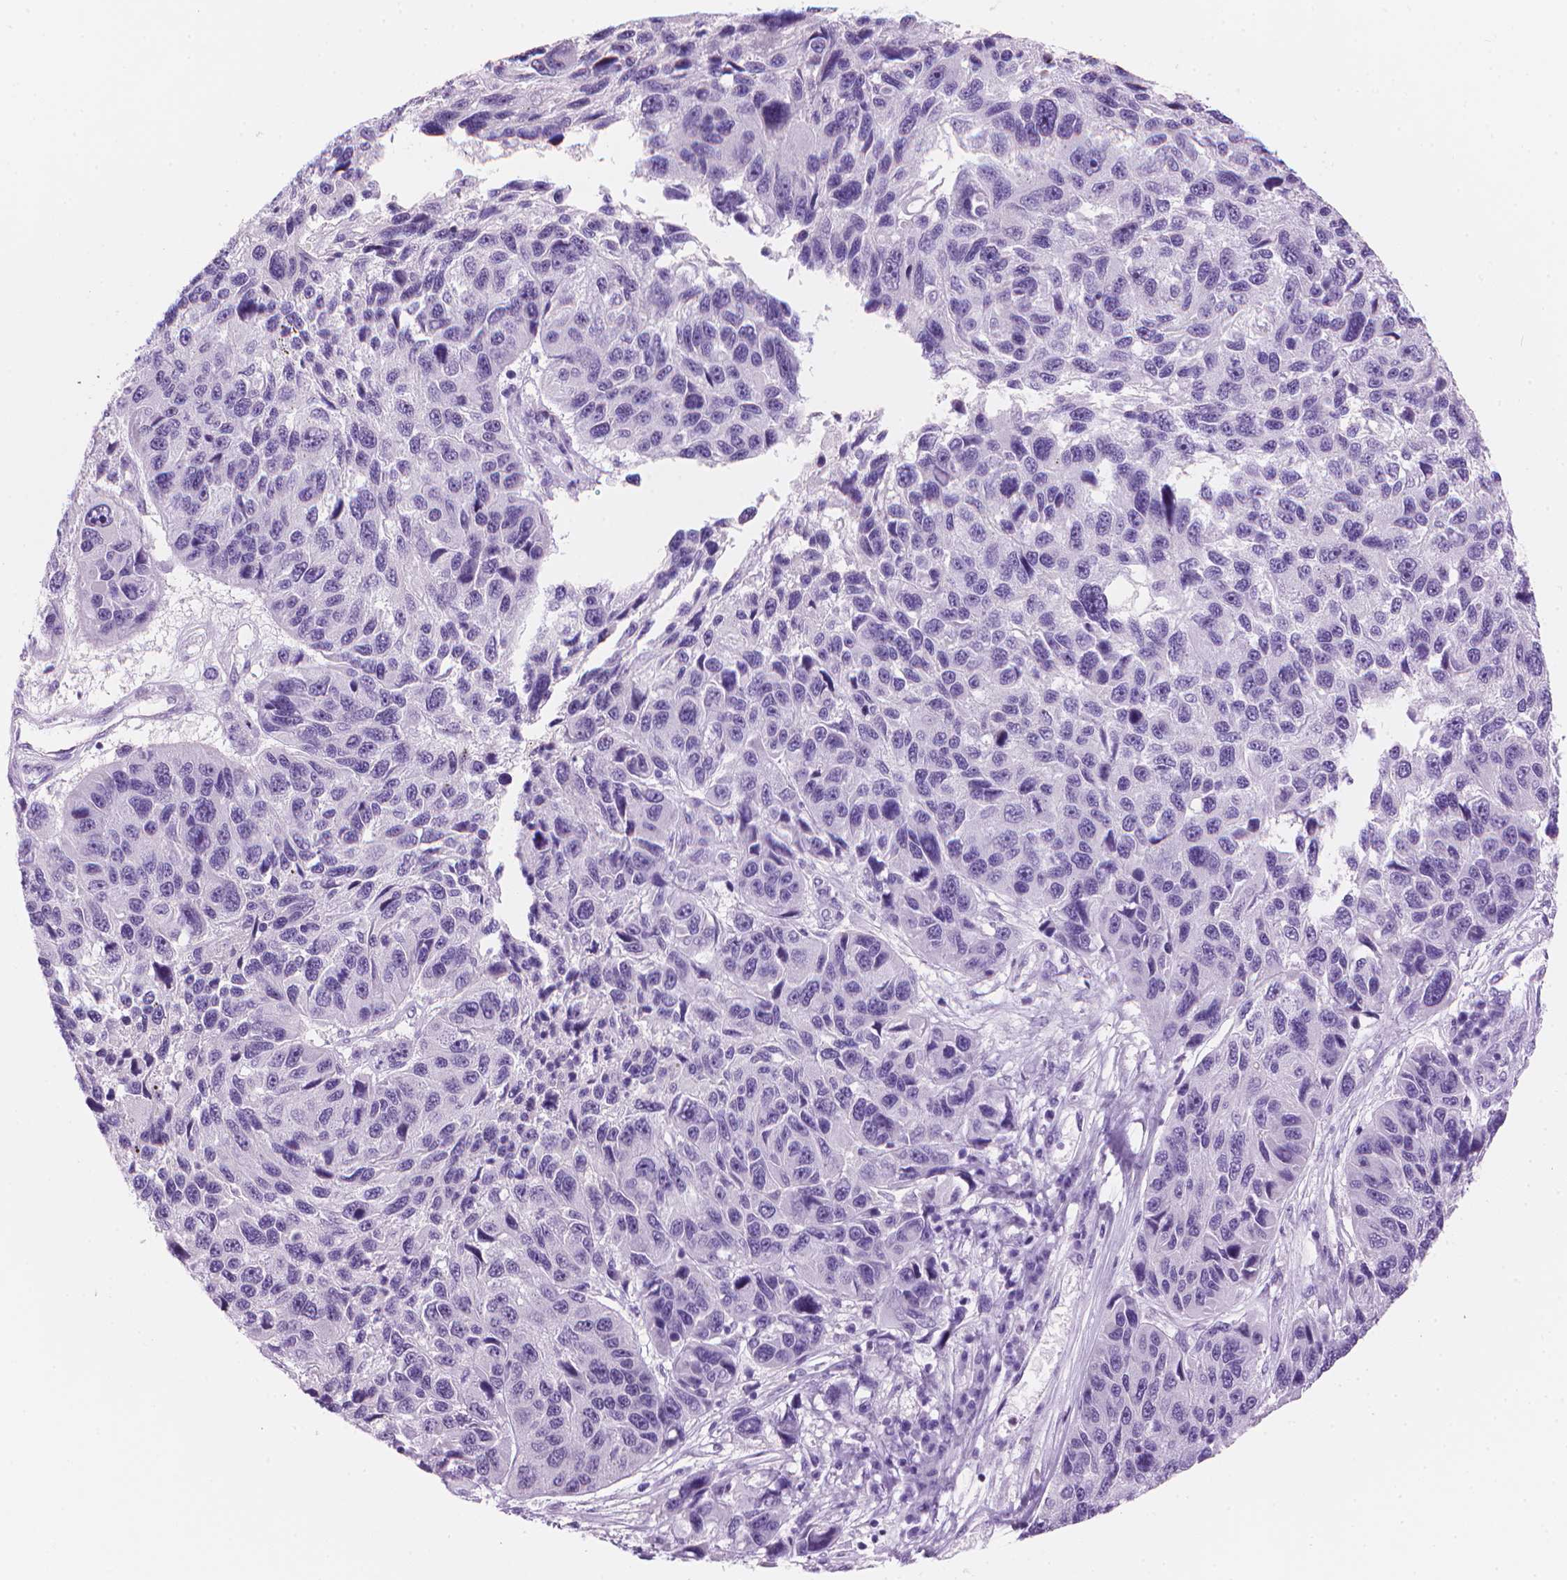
{"staining": {"intensity": "negative", "quantity": "none", "location": "none"}, "tissue": "melanoma", "cell_type": "Tumor cells", "image_type": "cancer", "snomed": [{"axis": "morphology", "description": "Malignant melanoma, NOS"}, {"axis": "topography", "description": "Skin"}], "caption": "Immunohistochemistry (IHC) photomicrograph of human melanoma stained for a protein (brown), which exhibits no expression in tumor cells.", "gene": "TTC29", "patient": {"sex": "male", "age": 53}}